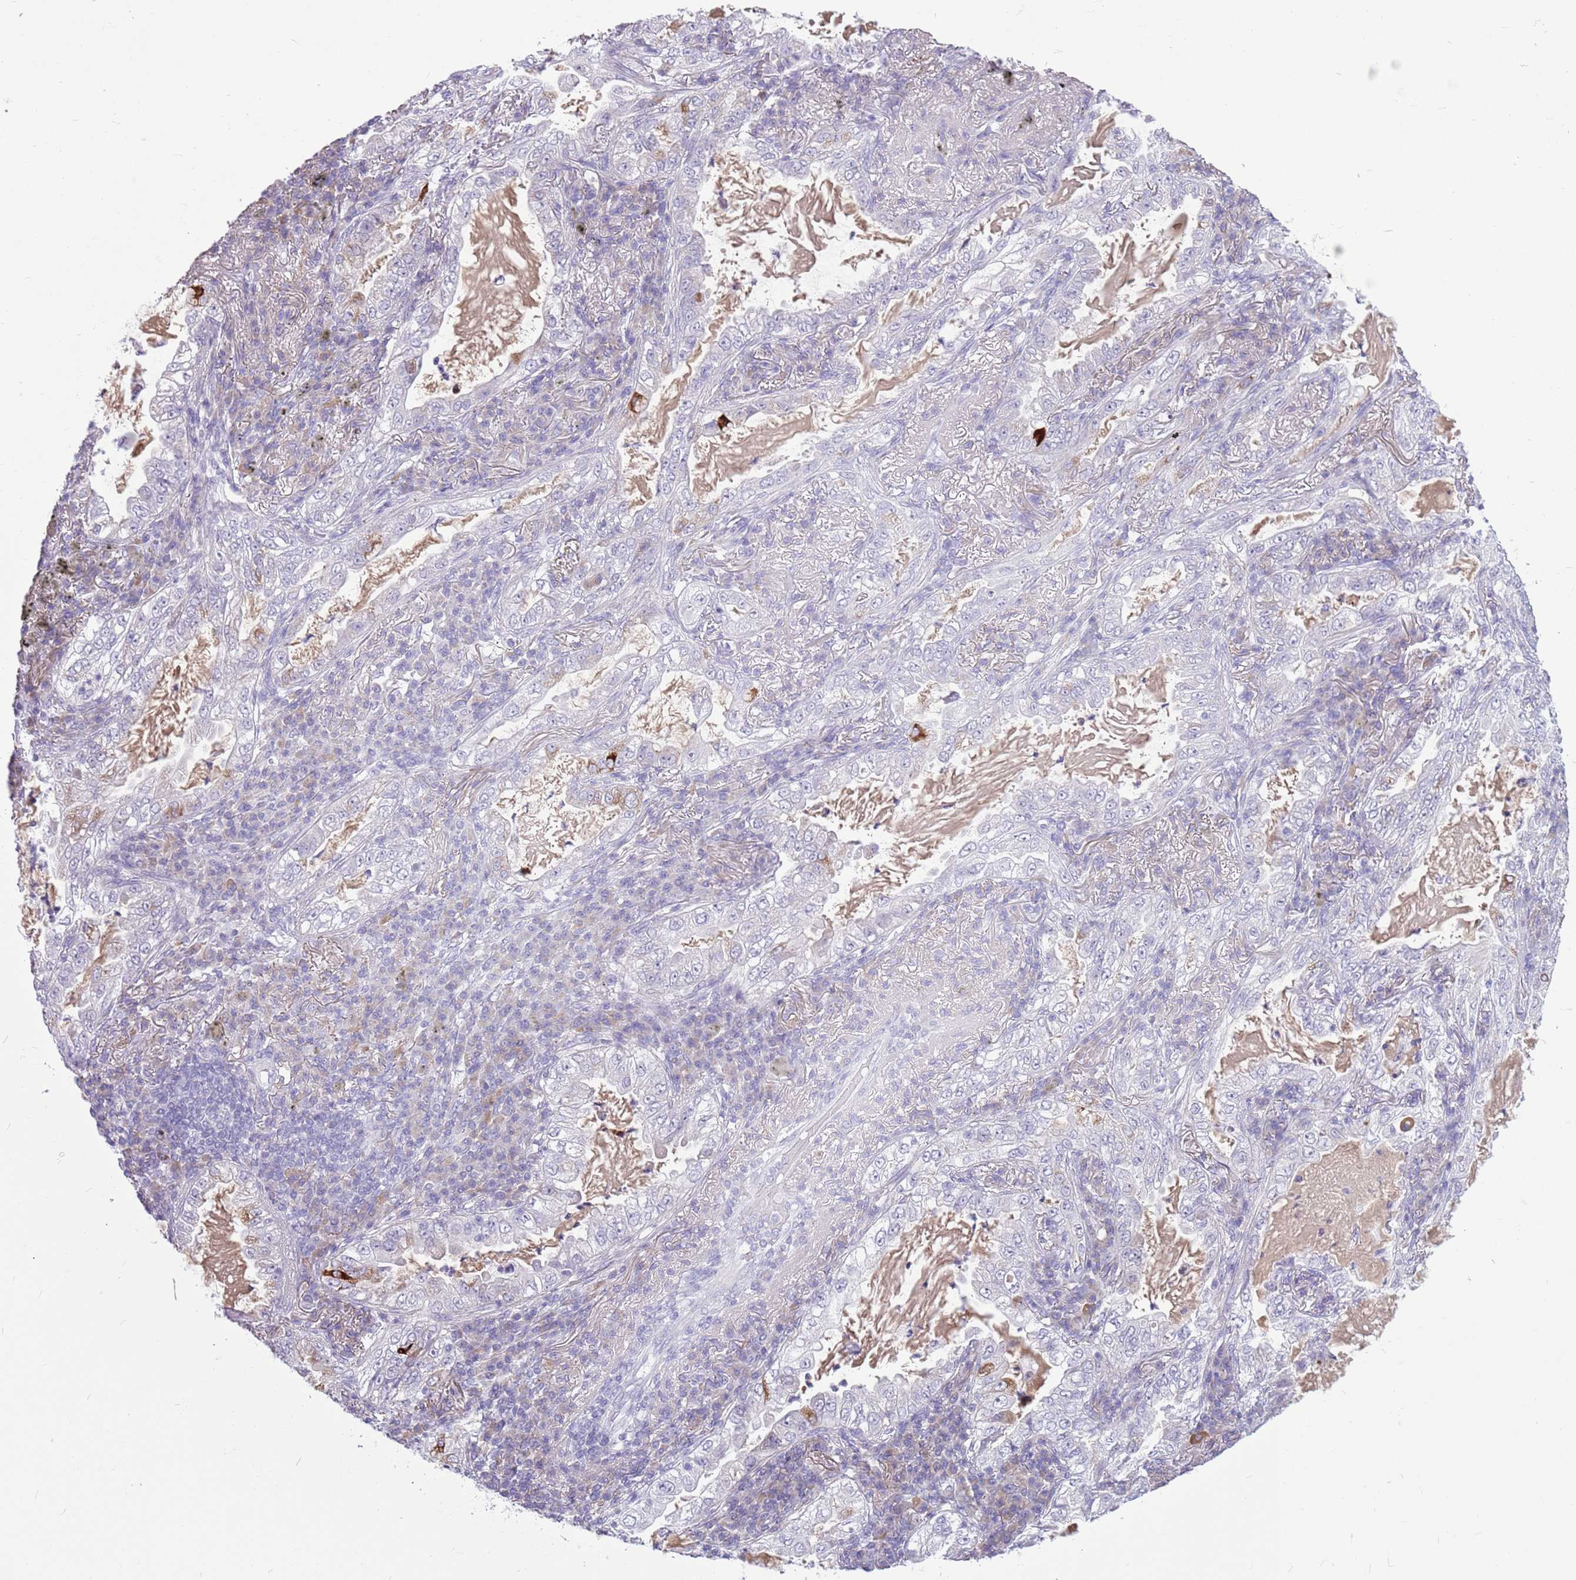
{"staining": {"intensity": "negative", "quantity": "none", "location": "none"}, "tissue": "lung cancer", "cell_type": "Tumor cells", "image_type": "cancer", "snomed": [{"axis": "morphology", "description": "Adenocarcinoma, NOS"}, {"axis": "topography", "description": "Lung"}], "caption": "This image is of adenocarcinoma (lung) stained with IHC to label a protein in brown with the nuclei are counter-stained blue. There is no staining in tumor cells.", "gene": "ZNF425", "patient": {"sex": "female", "age": 73}}